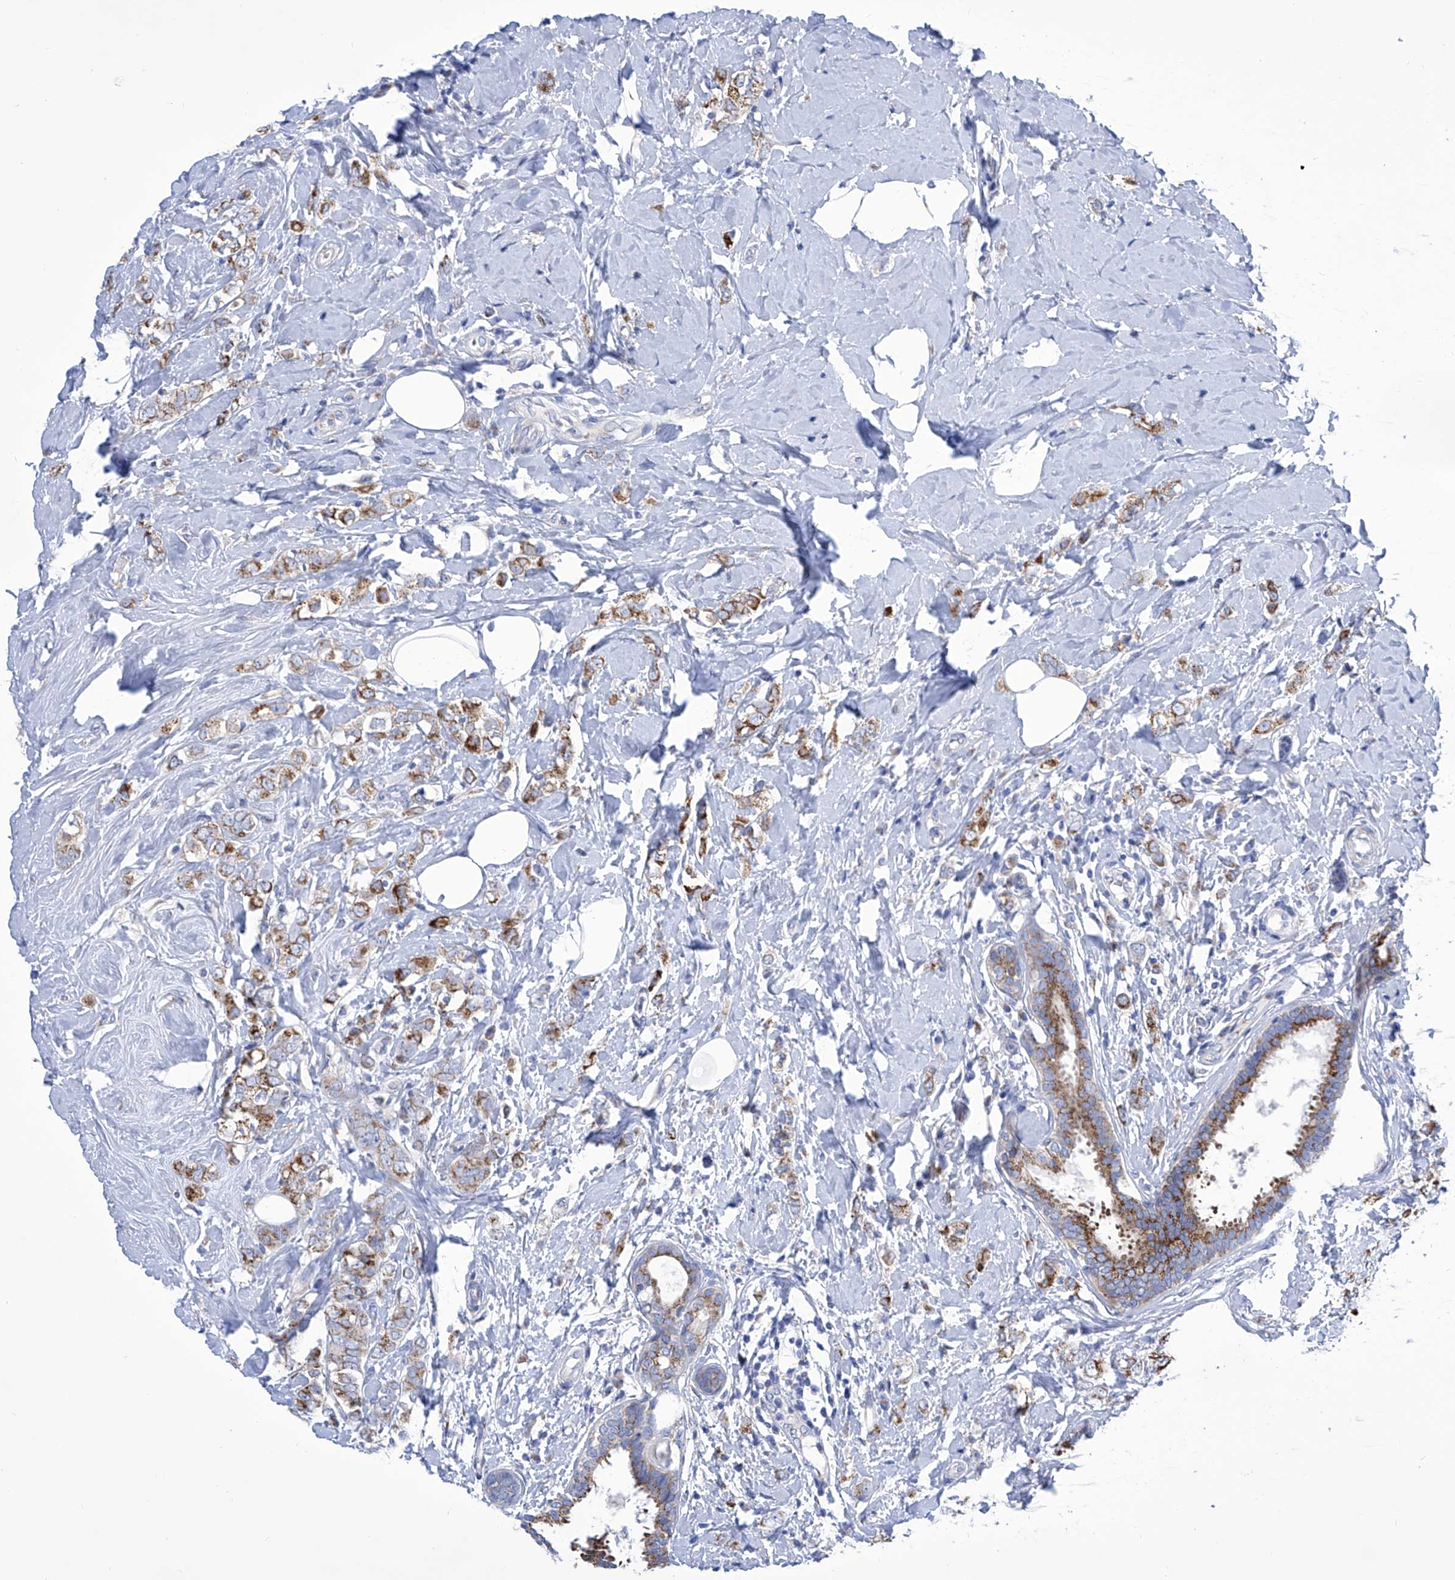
{"staining": {"intensity": "moderate", "quantity": "25%-75%", "location": "cytoplasmic/membranous"}, "tissue": "breast cancer", "cell_type": "Tumor cells", "image_type": "cancer", "snomed": [{"axis": "morphology", "description": "Lobular carcinoma"}, {"axis": "topography", "description": "Breast"}], "caption": "Immunohistochemical staining of breast lobular carcinoma displays moderate cytoplasmic/membranous protein expression in about 25%-75% of tumor cells.", "gene": "TJAP1", "patient": {"sex": "female", "age": 47}}